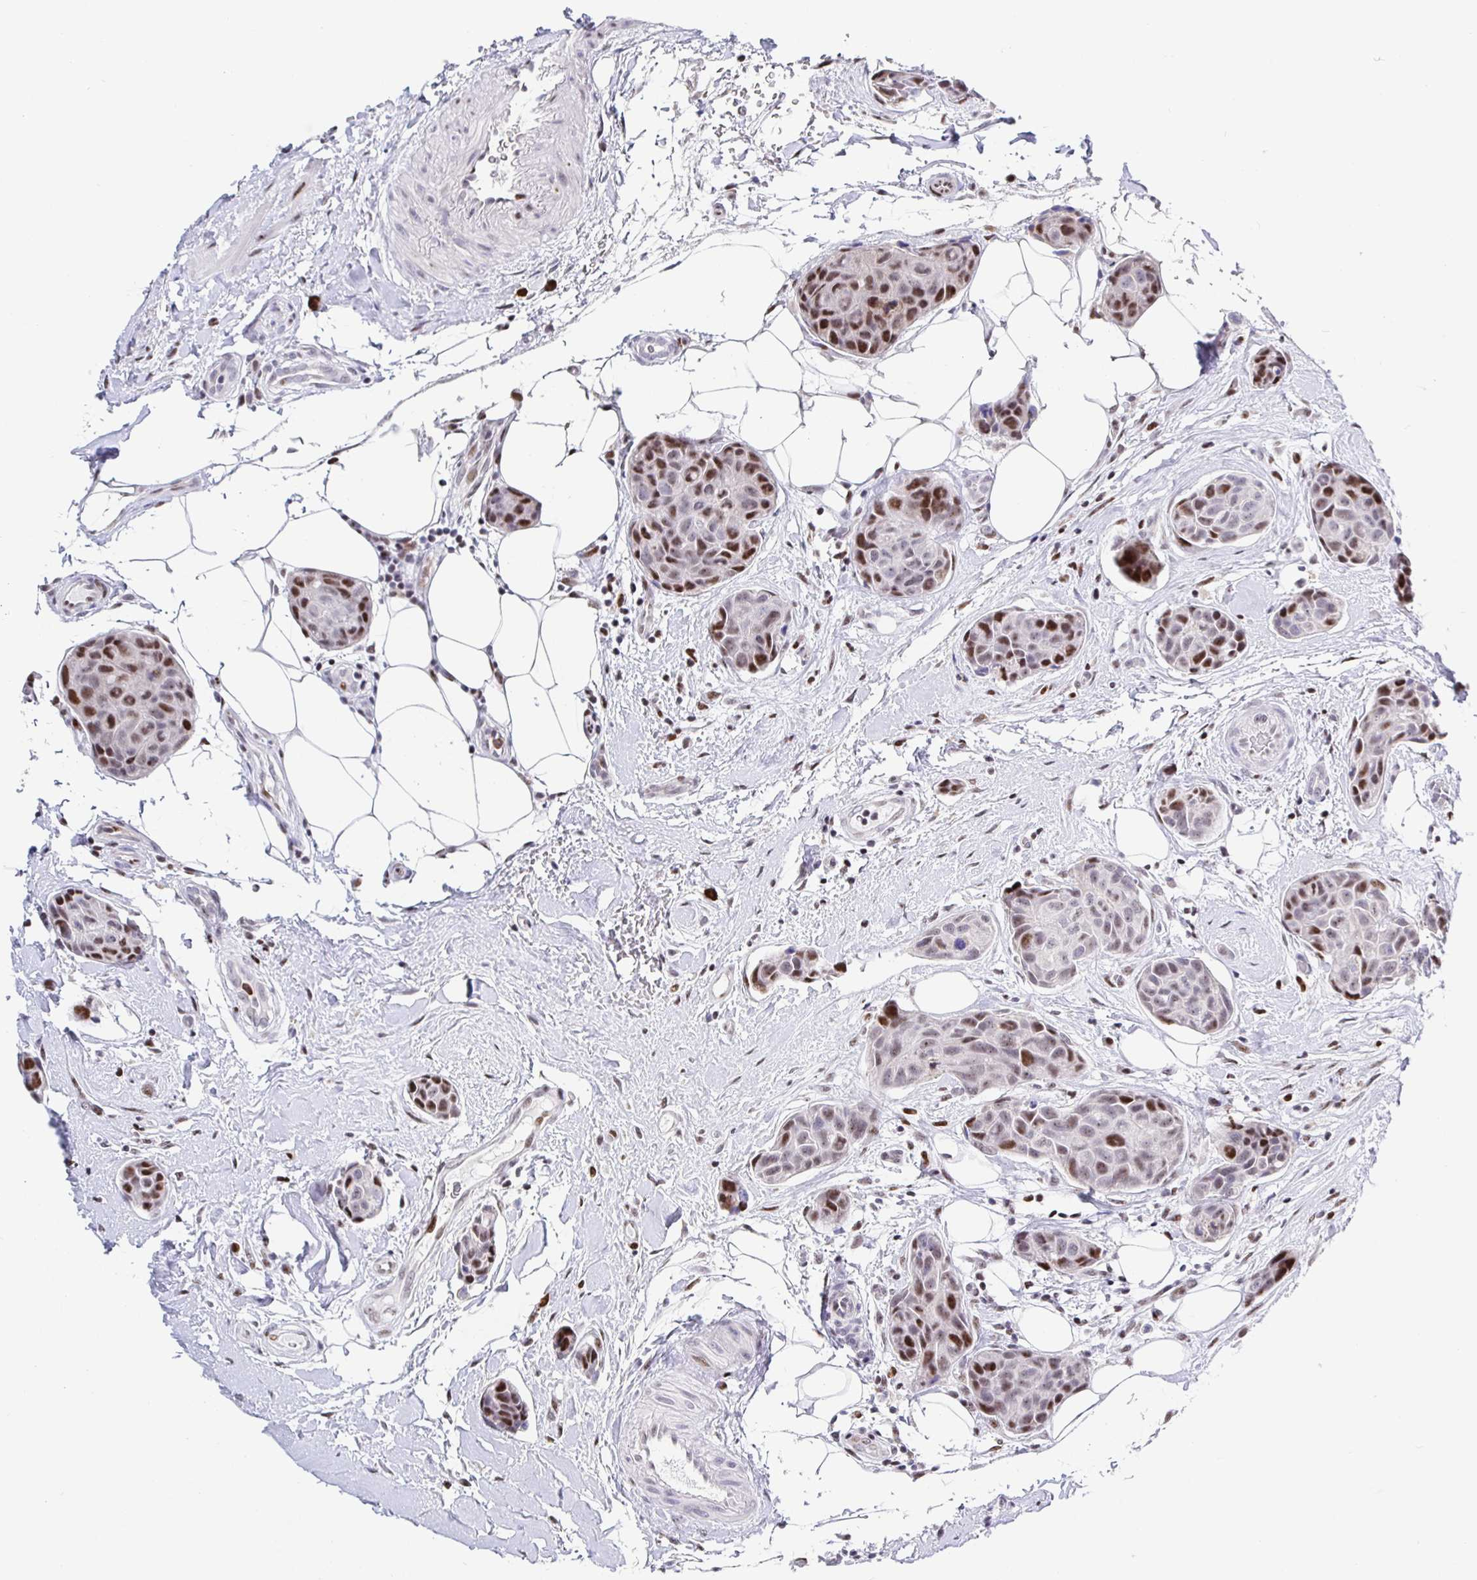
{"staining": {"intensity": "moderate", "quantity": "25%-75%", "location": "nuclear"}, "tissue": "breast cancer", "cell_type": "Tumor cells", "image_type": "cancer", "snomed": [{"axis": "morphology", "description": "Duct carcinoma"}, {"axis": "topography", "description": "Breast"}, {"axis": "topography", "description": "Lymph node"}], "caption": "Moderate nuclear protein expression is appreciated in approximately 25%-75% of tumor cells in breast cancer (infiltrating ductal carcinoma).", "gene": "SETD5", "patient": {"sex": "female", "age": 80}}